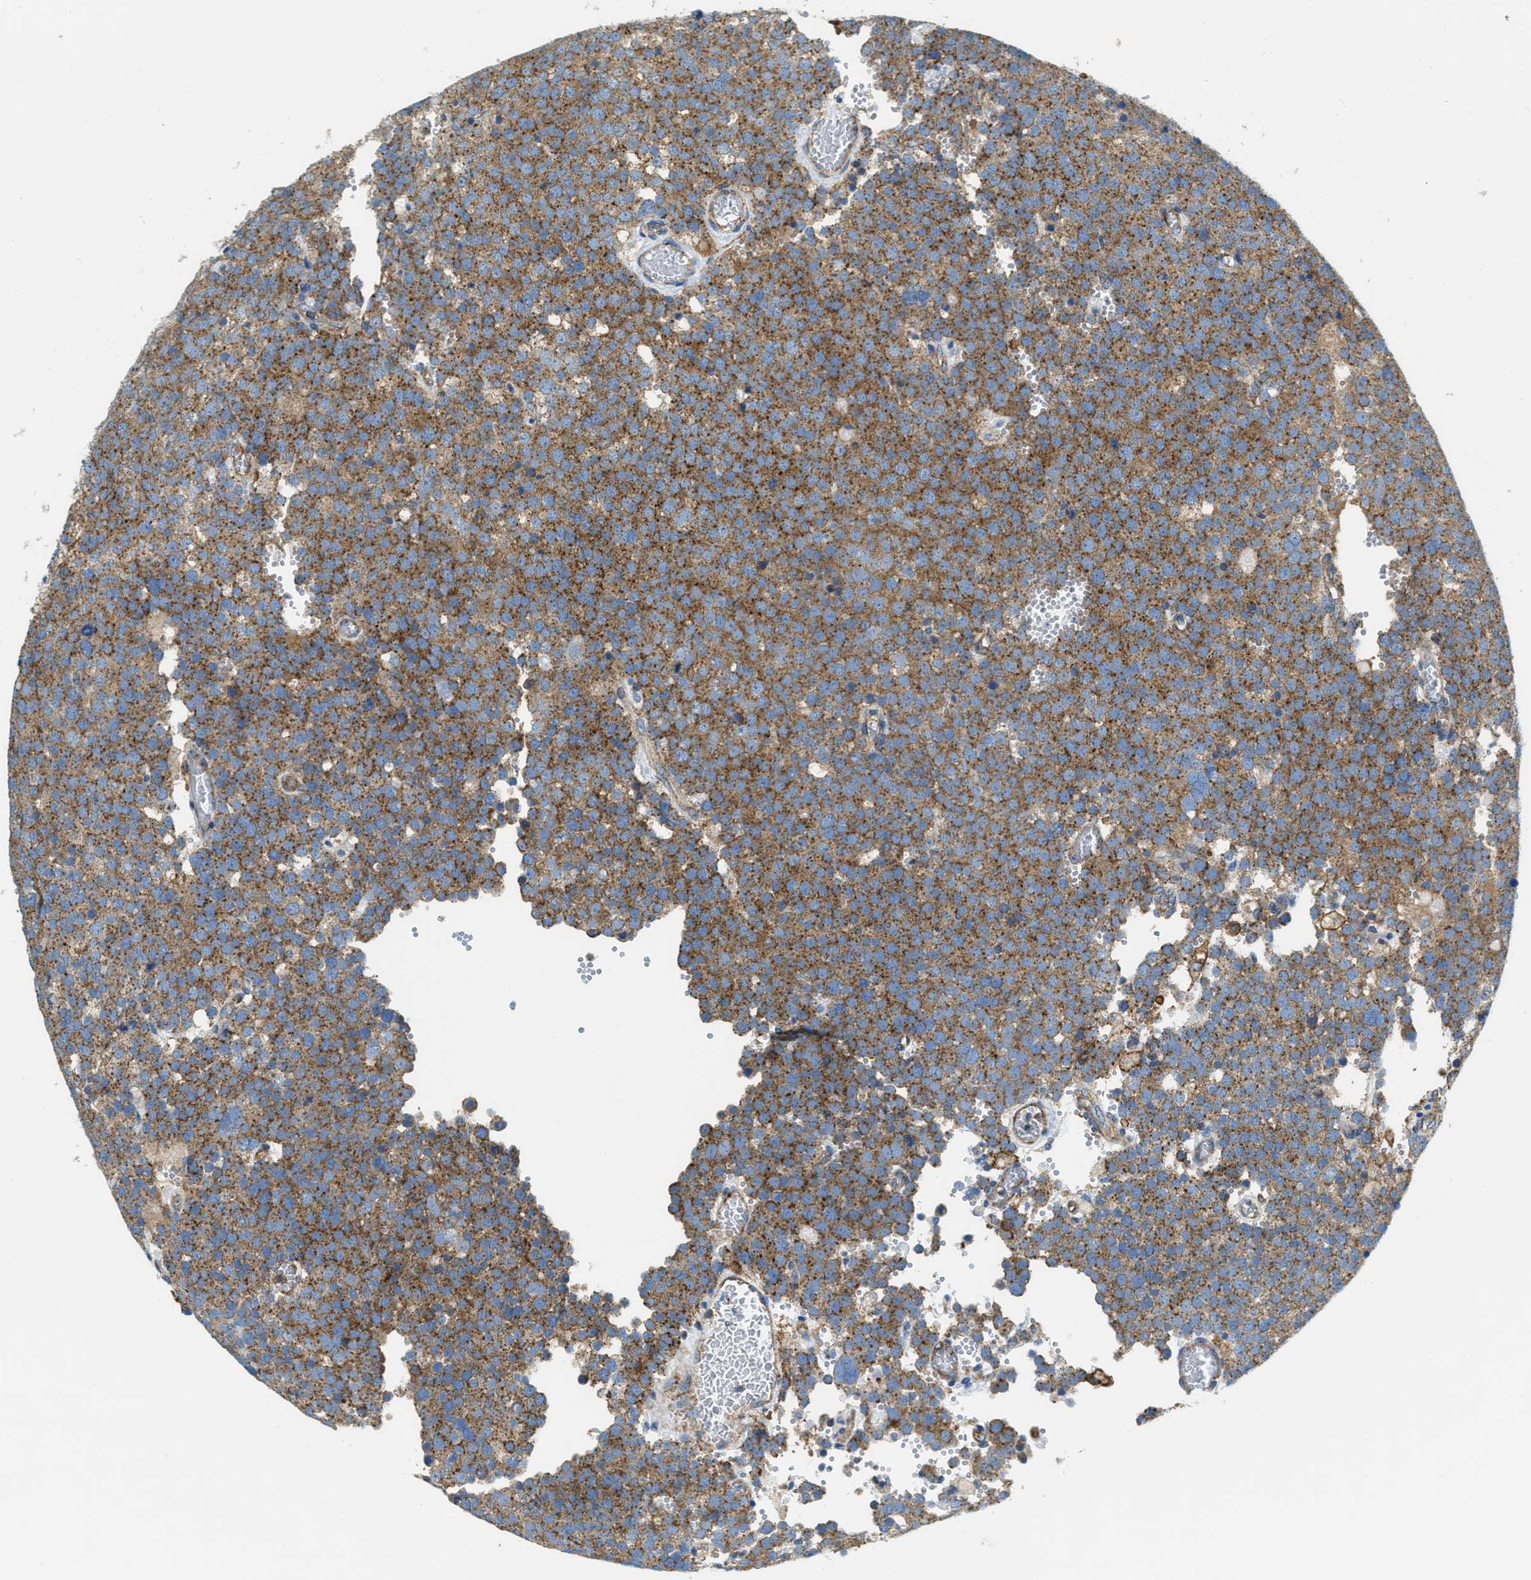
{"staining": {"intensity": "moderate", "quantity": ">75%", "location": "cytoplasmic/membranous"}, "tissue": "testis cancer", "cell_type": "Tumor cells", "image_type": "cancer", "snomed": [{"axis": "morphology", "description": "Normal tissue, NOS"}, {"axis": "morphology", "description": "Seminoma, NOS"}, {"axis": "topography", "description": "Testis"}], "caption": "Immunohistochemistry of testis cancer (seminoma) demonstrates medium levels of moderate cytoplasmic/membranous positivity in about >75% of tumor cells.", "gene": "AP2B1", "patient": {"sex": "male", "age": 71}}